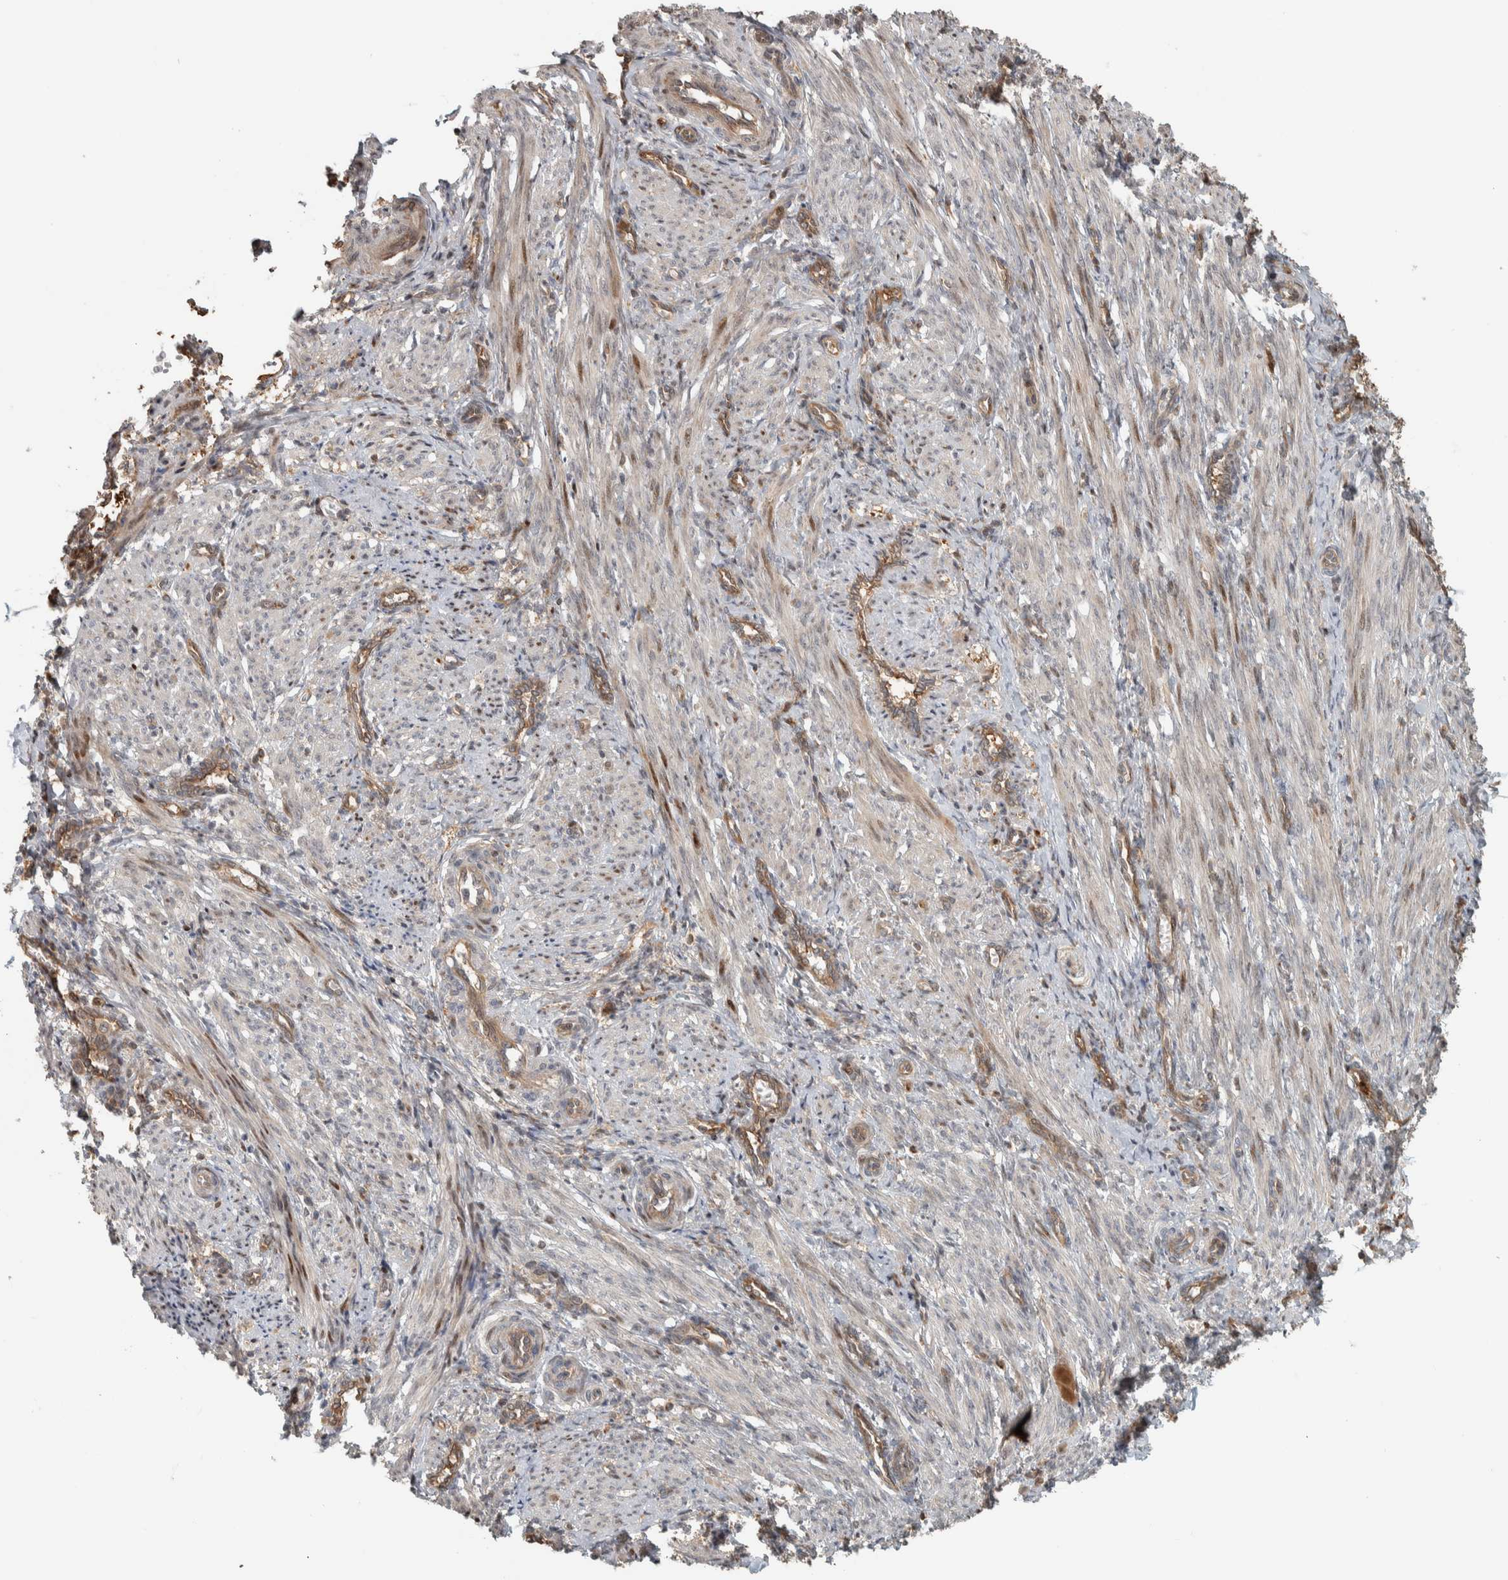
{"staining": {"intensity": "moderate", "quantity": "25%-75%", "location": "cytoplasmic/membranous"}, "tissue": "smooth muscle", "cell_type": "Smooth muscle cells", "image_type": "normal", "snomed": [{"axis": "morphology", "description": "Normal tissue, NOS"}, {"axis": "topography", "description": "Endometrium"}], "caption": "The immunohistochemical stain shows moderate cytoplasmic/membranous expression in smooth muscle cells of benign smooth muscle. (DAB IHC with brightfield microscopy, high magnification).", "gene": "CNTROB", "patient": {"sex": "female", "age": 33}}